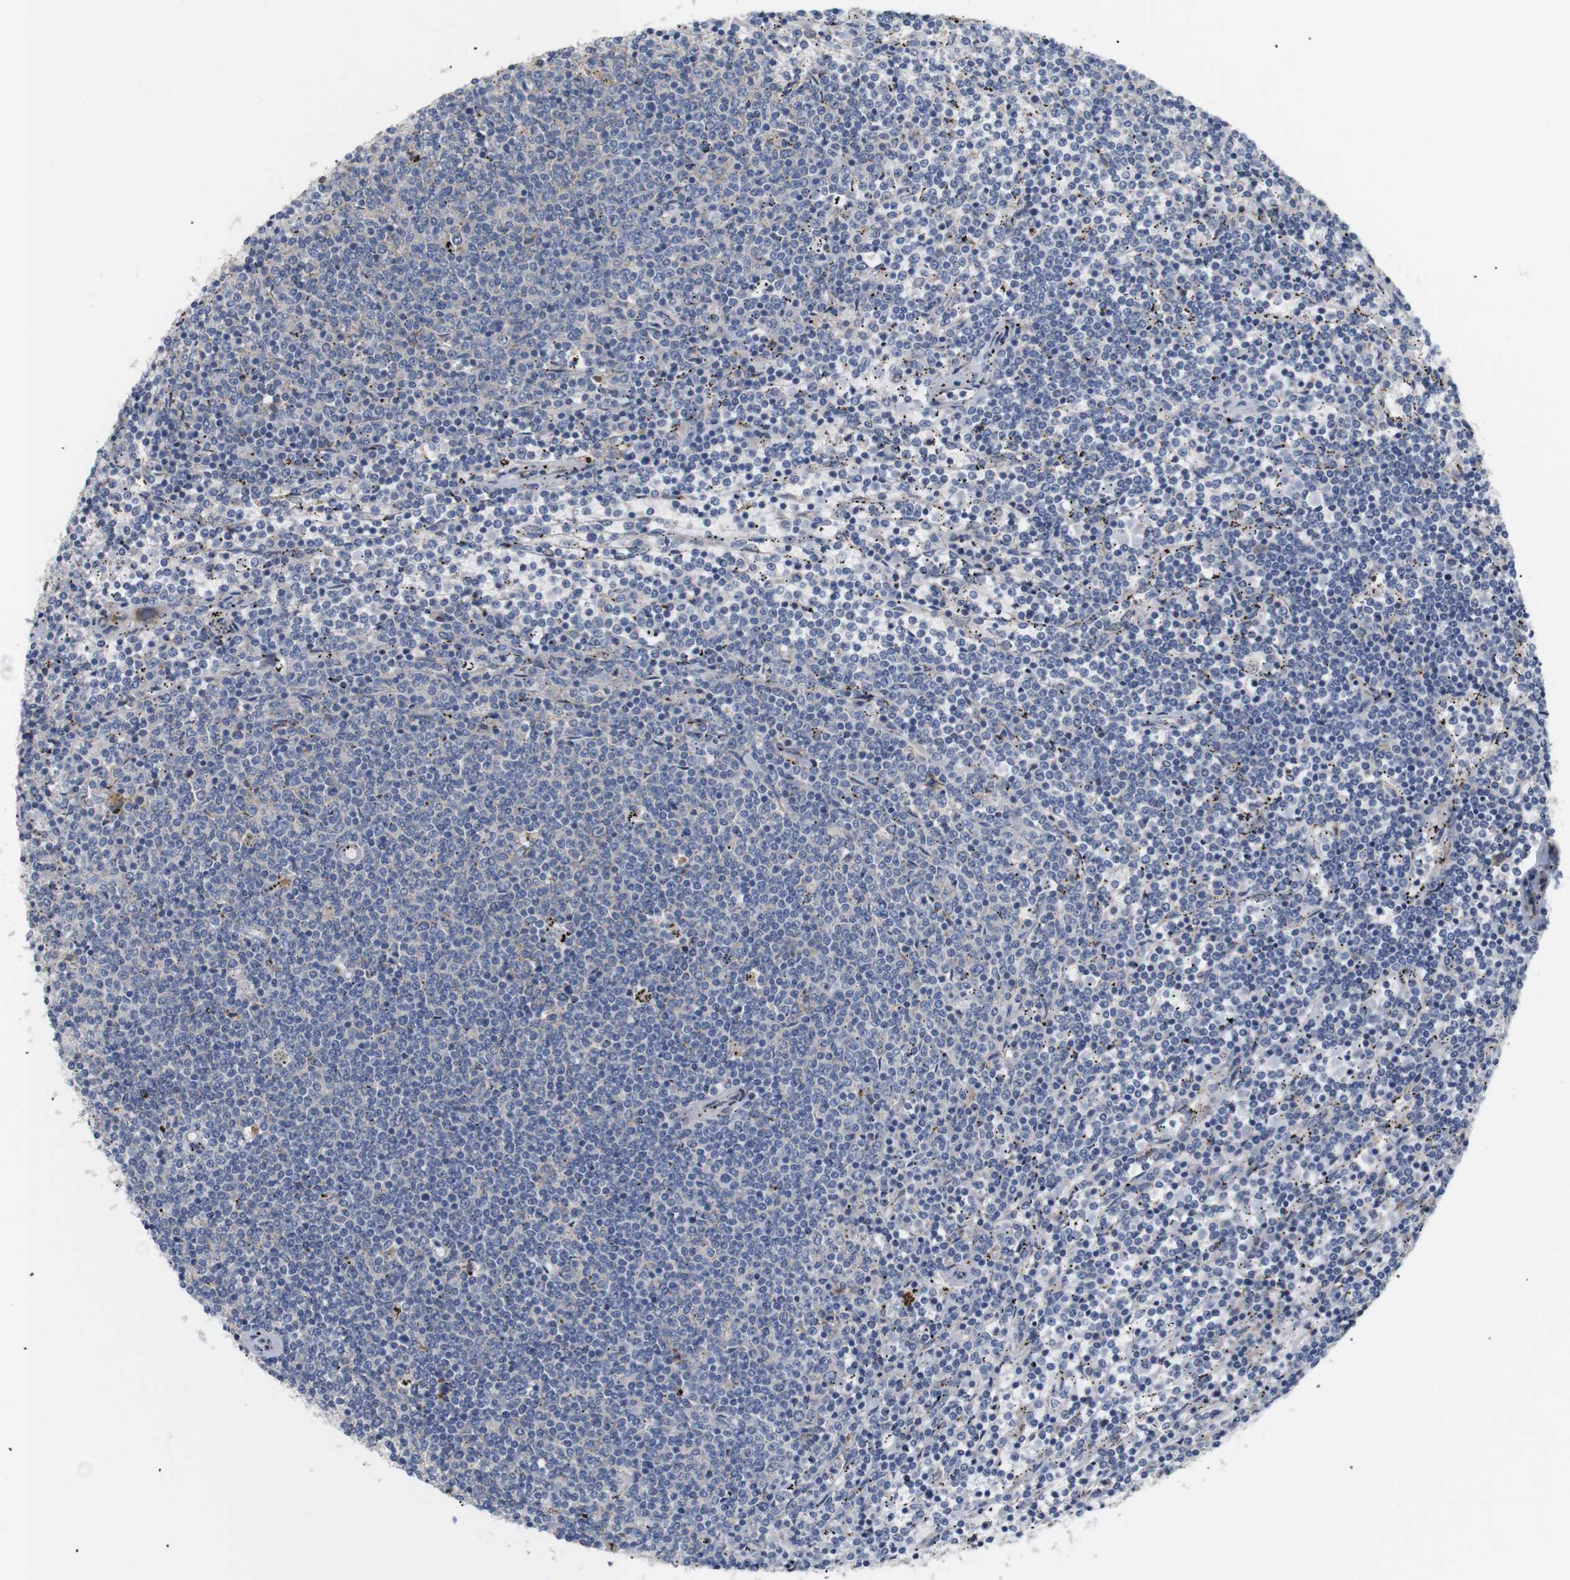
{"staining": {"intensity": "negative", "quantity": "none", "location": "none"}, "tissue": "lymphoma", "cell_type": "Tumor cells", "image_type": "cancer", "snomed": [{"axis": "morphology", "description": "Malignant lymphoma, non-Hodgkin's type, Low grade"}, {"axis": "topography", "description": "Spleen"}], "caption": "An immunohistochemistry image of lymphoma is shown. There is no staining in tumor cells of lymphoma.", "gene": "TRIM5", "patient": {"sex": "female", "age": 50}}